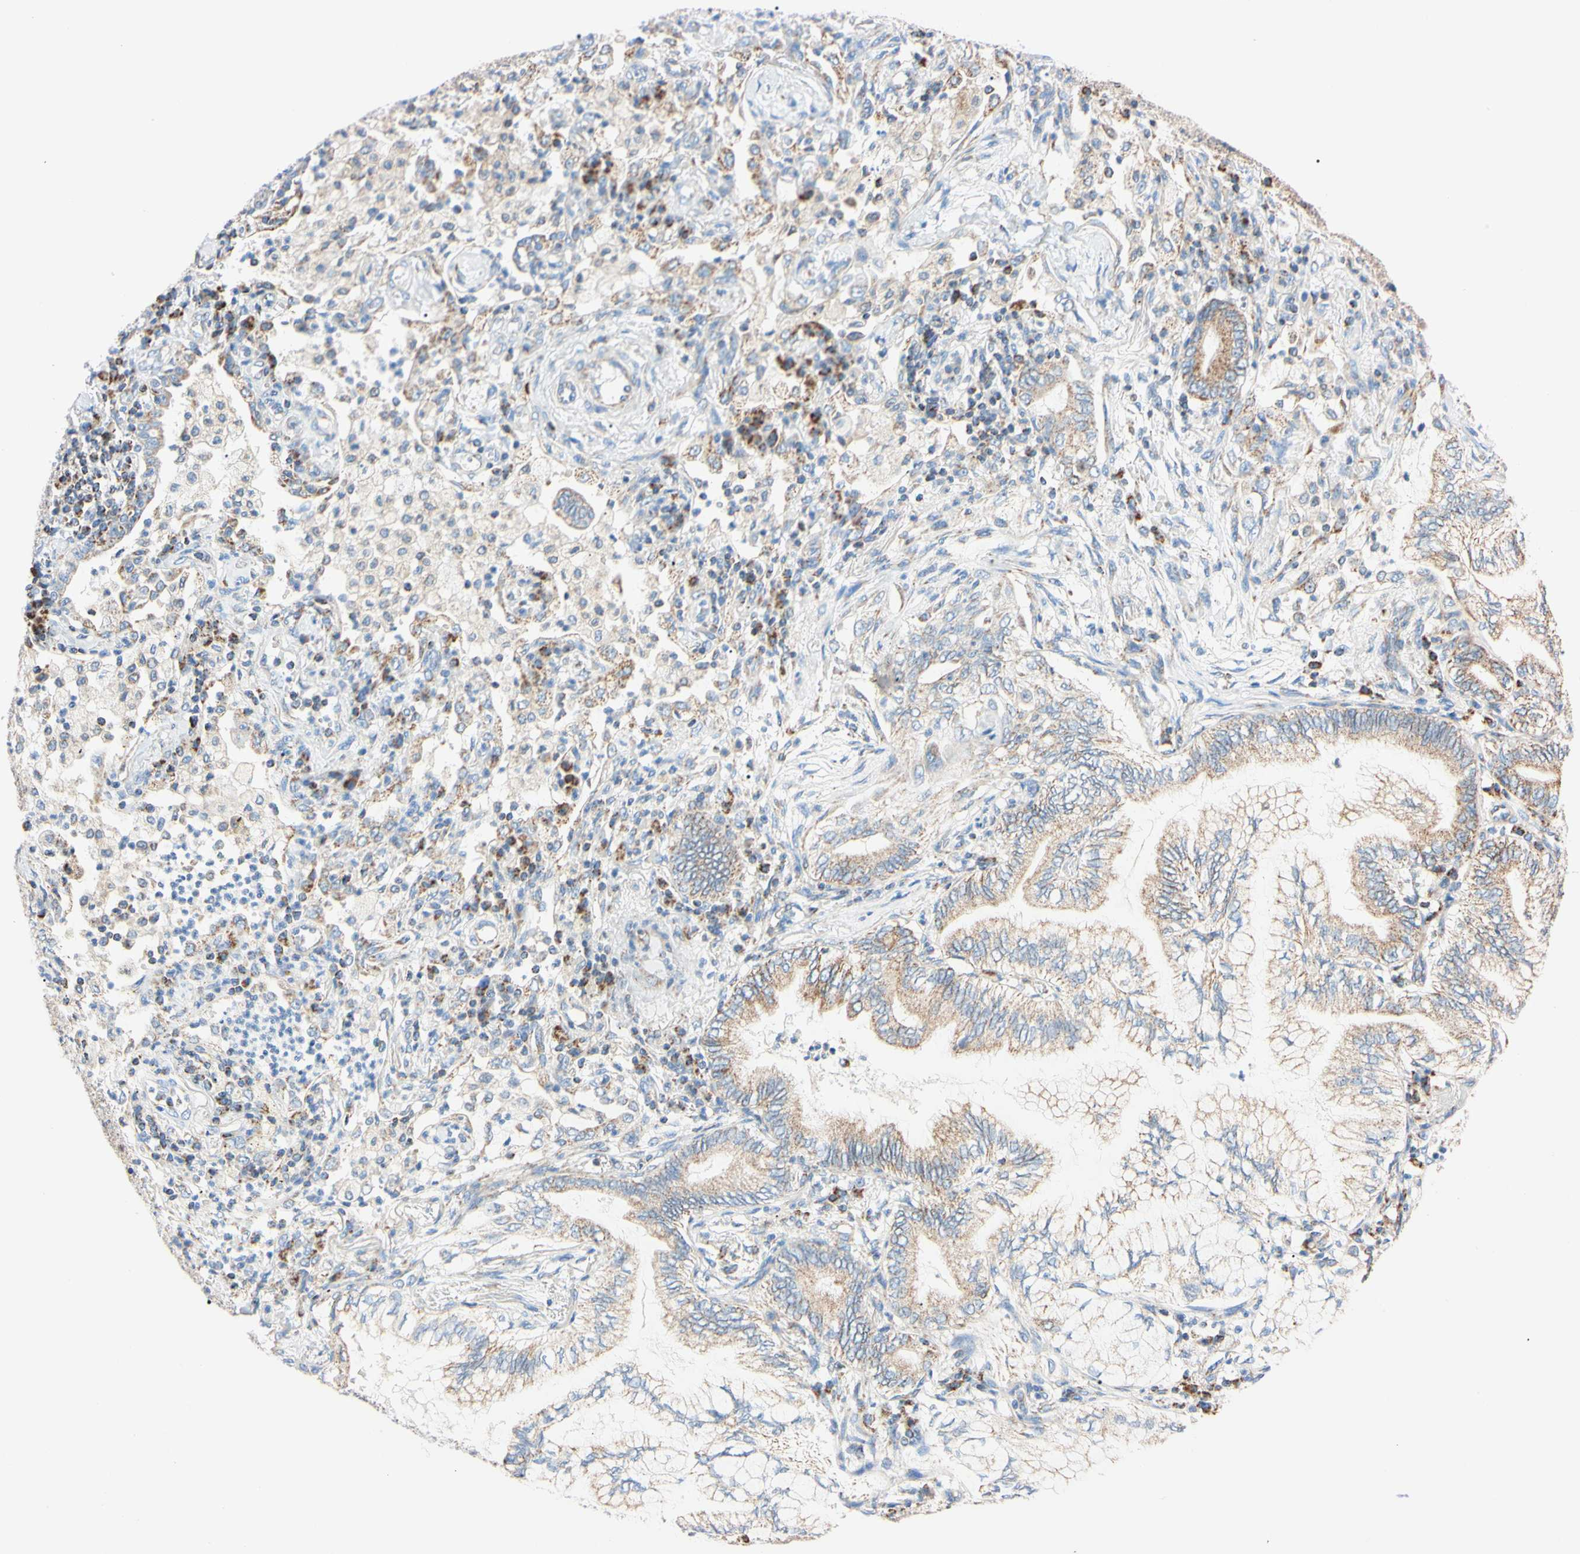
{"staining": {"intensity": "moderate", "quantity": ">75%", "location": "cytoplasmic/membranous"}, "tissue": "lung cancer", "cell_type": "Tumor cells", "image_type": "cancer", "snomed": [{"axis": "morphology", "description": "Normal tissue, NOS"}, {"axis": "morphology", "description": "Adenocarcinoma, NOS"}, {"axis": "topography", "description": "Bronchus"}, {"axis": "topography", "description": "Lung"}], "caption": "Tumor cells demonstrate medium levels of moderate cytoplasmic/membranous expression in about >75% of cells in human adenocarcinoma (lung). (brown staining indicates protein expression, while blue staining denotes nuclei).", "gene": "CLPP", "patient": {"sex": "female", "age": 70}}